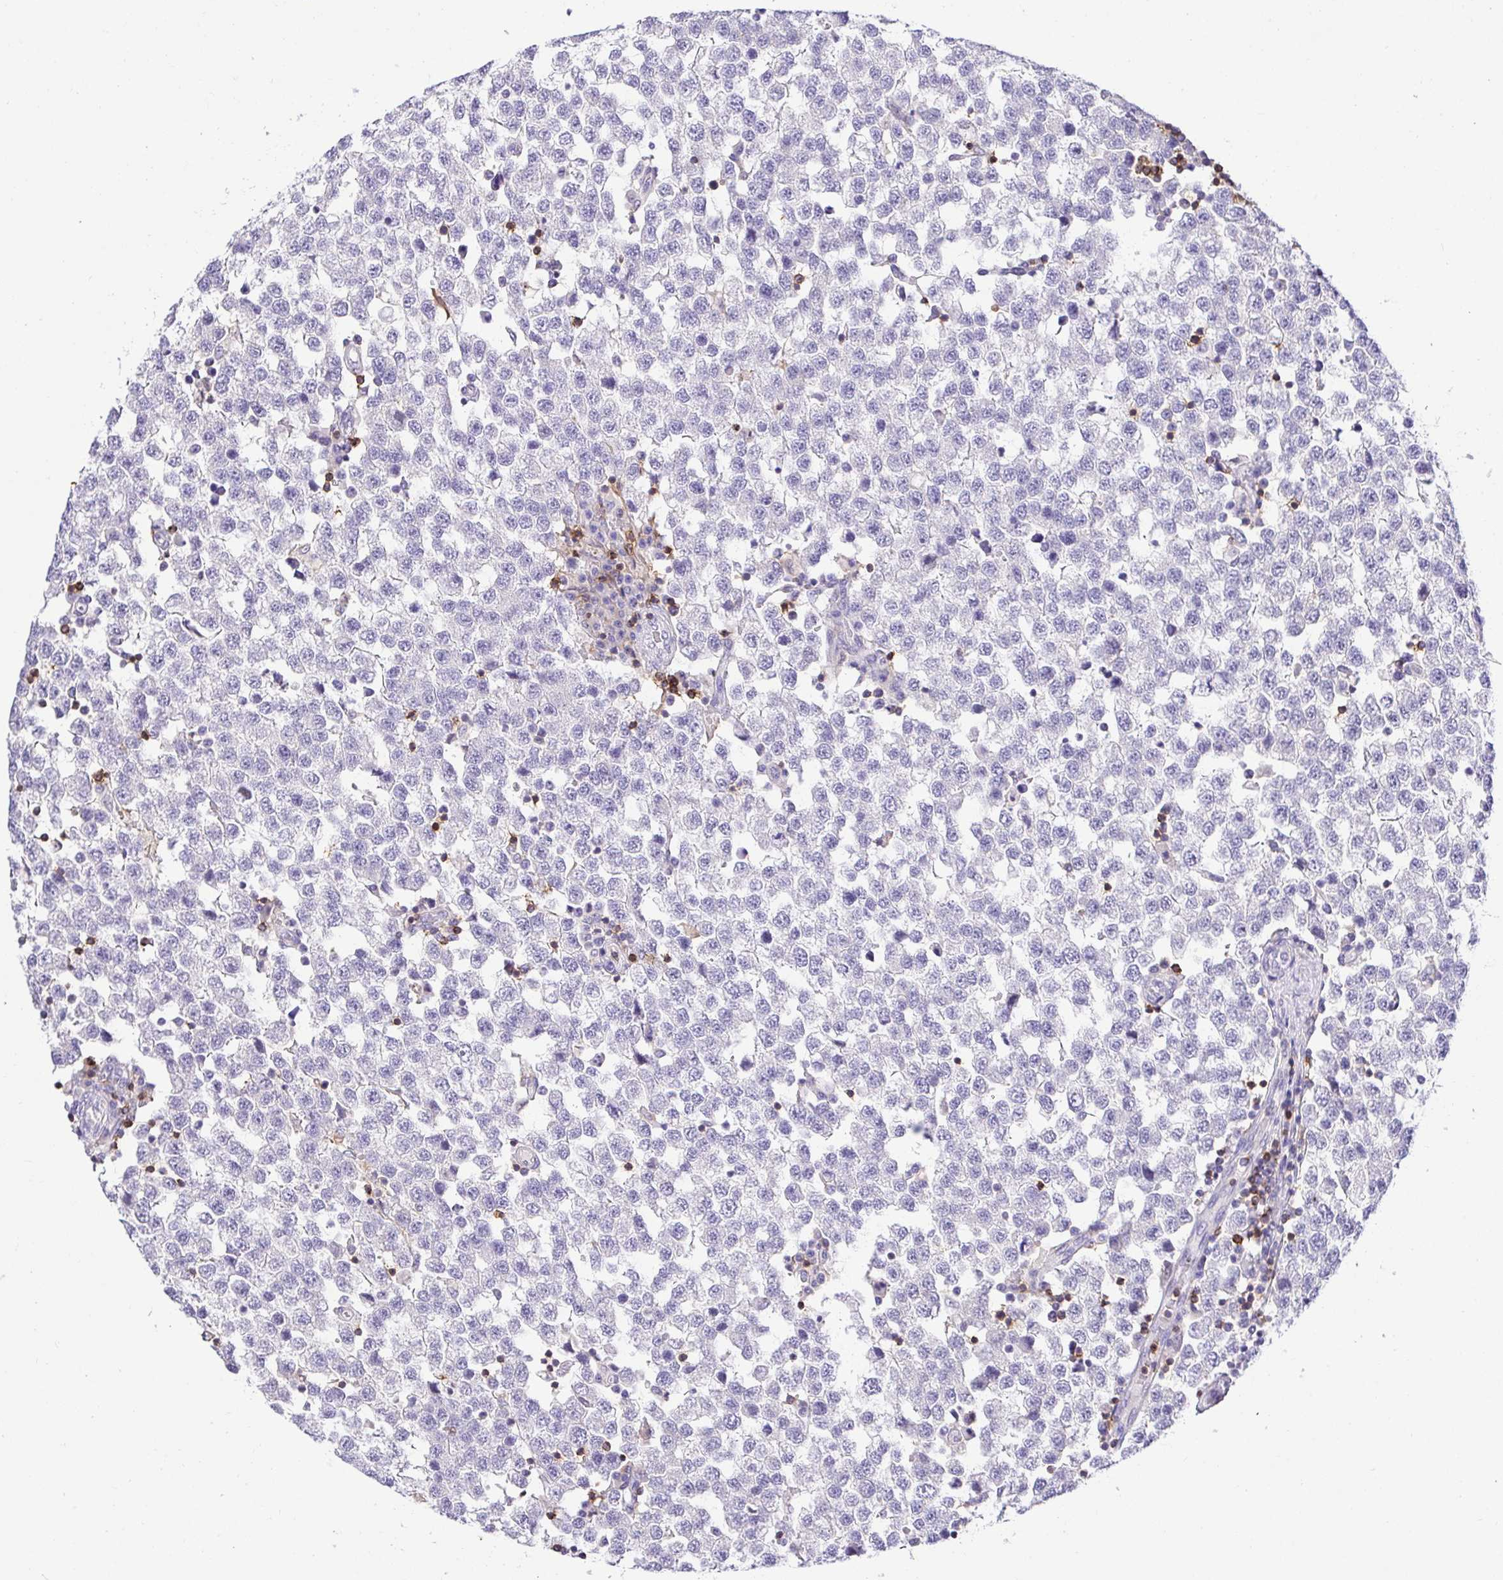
{"staining": {"intensity": "negative", "quantity": "none", "location": "none"}, "tissue": "testis cancer", "cell_type": "Tumor cells", "image_type": "cancer", "snomed": [{"axis": "morphology", "description": "Seminoma, NOS"}, {"axis": "topography", "description": "Testis"}], "caption": "This is an immunohistochemistry (IHC) image of seminoma (testis). There is no staining in tumor cells.", "gene": "SKAP1", "patient": {"sex": "male", "age": 34}}